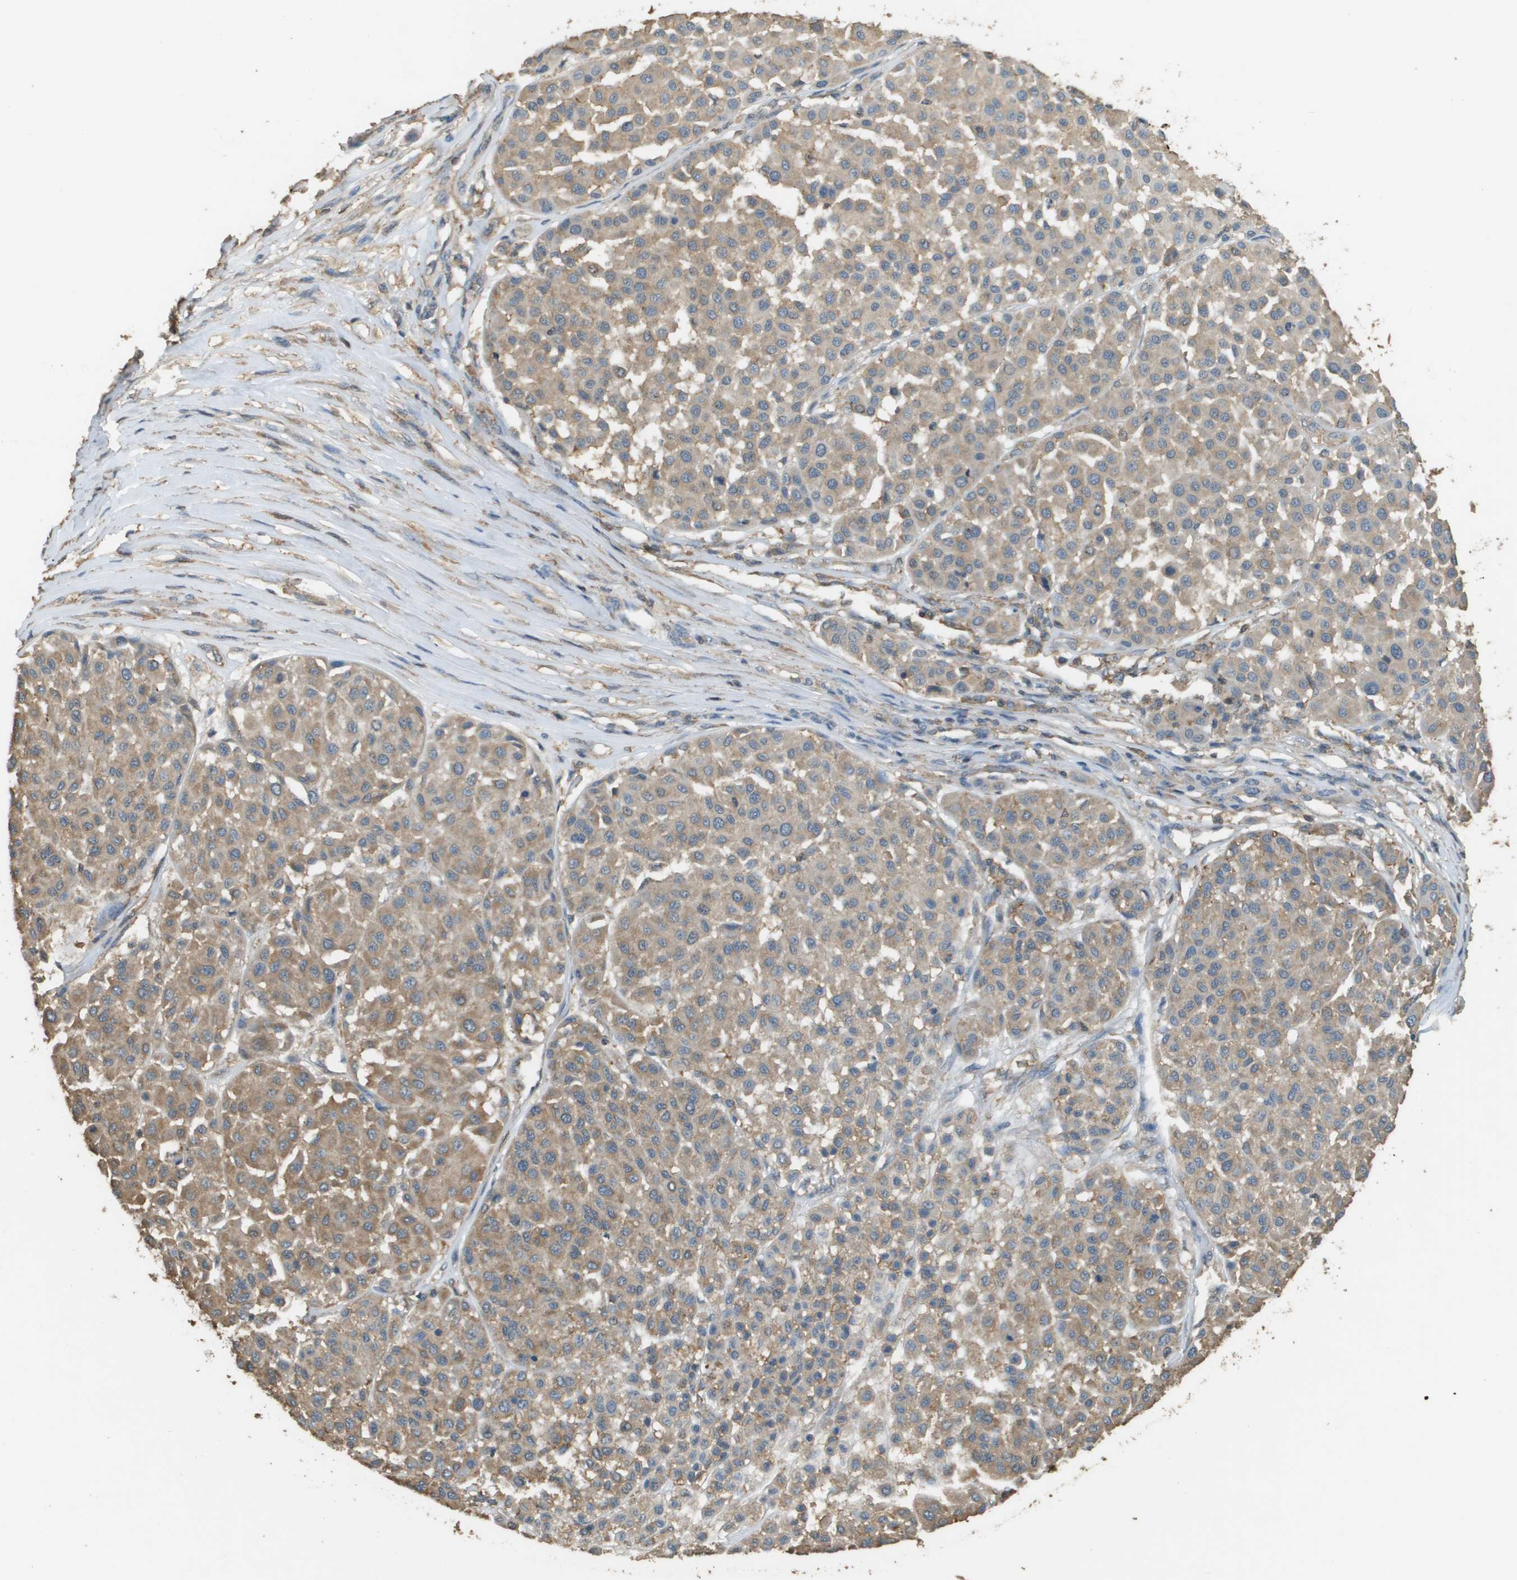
{"staining": {"intensity": "weak", "quantity": ">75%", "location": "cytoplasmic/membranous"}, "tissue": "melanoma", "cell_type": "Tumor cells", "image_type": "cancer", "snomed": [{"axis": "morphology", "description": "Malignant melanoma, Metastatic site"}, {"axis": "topography", "description": "Soft tissue"}], "caption": "The micrograph shows immunohistochemical staining of melanoma. There is weak cytoplasmic/membranous staining is identified in approximately >75% of tumor cells.", "gene": "MS4A7", "patient": {"sex": "male", "age": 41}}